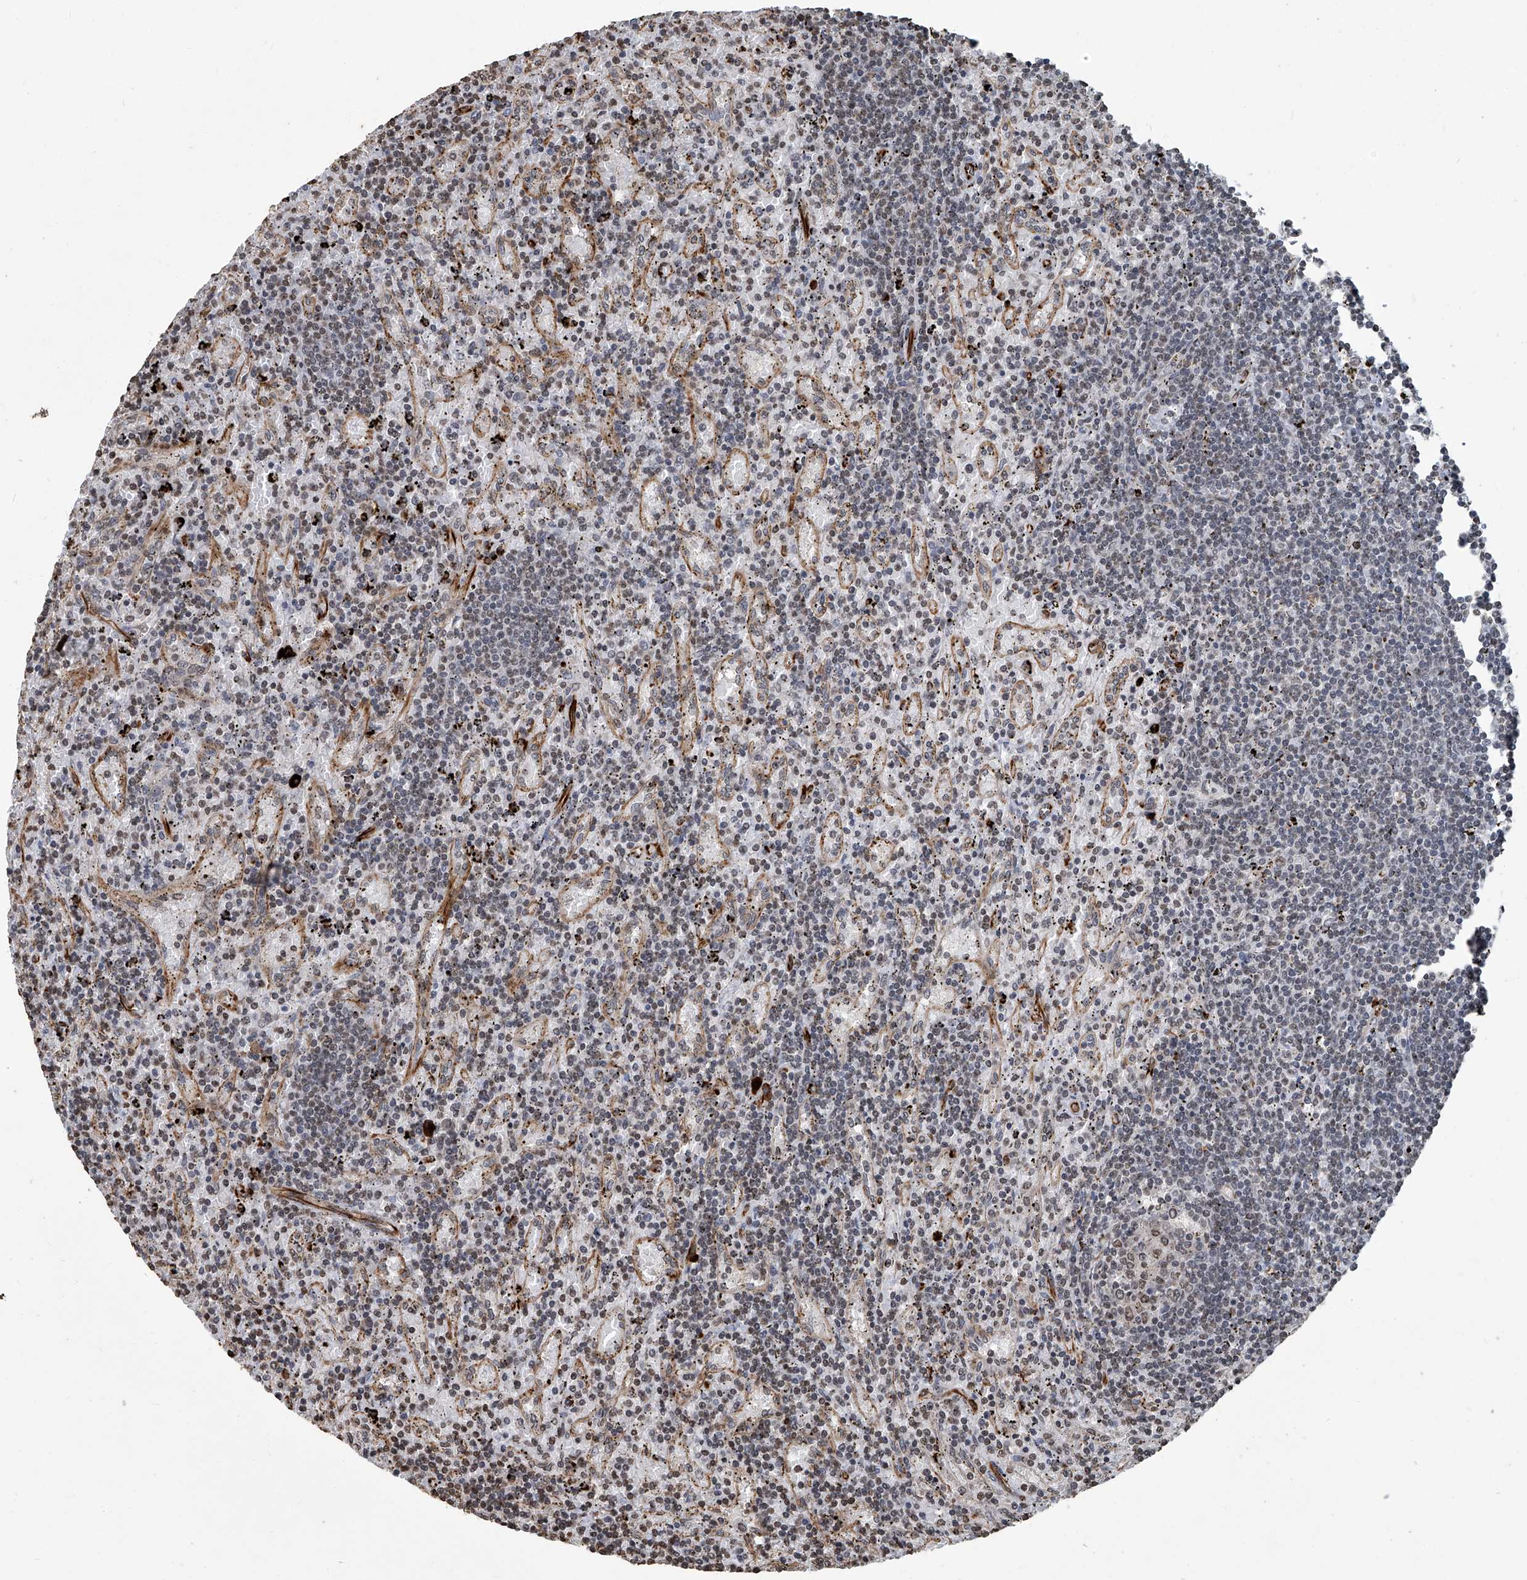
{"staining": {"intensity": "negative", "quantity": "none", "location": "none"}, "tissue": "lymphoma", "cell_type": "Tumor cells", "image_type": "cancer", "snomed": [{"axis": "morphology", "description": "Malignant lymphoma, non-Hodgkin's type, Low grade"}, {"axis": "topography", "description": "Spleen"}], "caption": "This is an IHC micrograph of lymphoma. There is no staining in tumor cells.", "gene": "GPR132", "patient": {"sex": "male", "age": 76}}